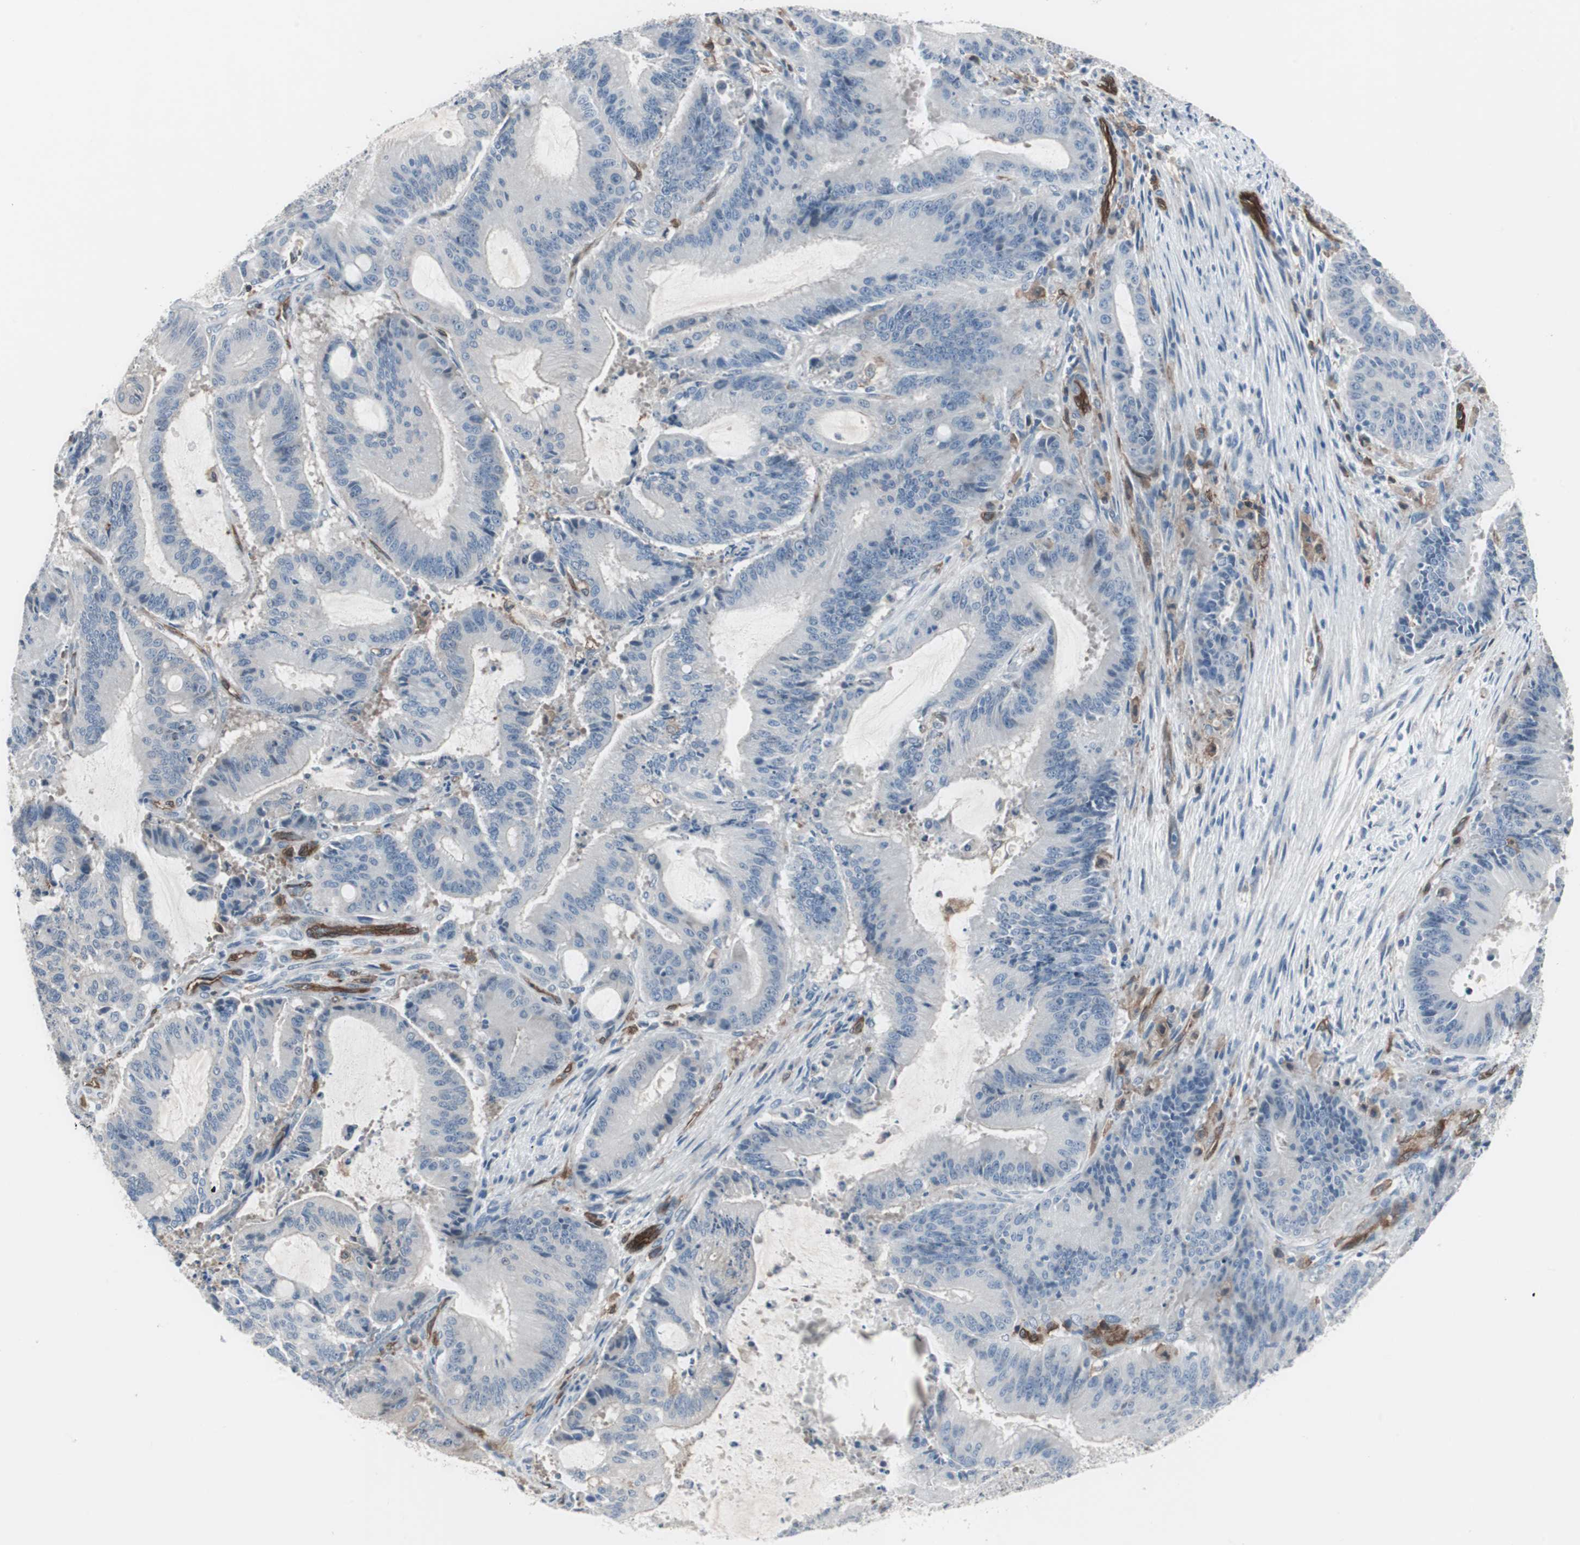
{"staining": {"intensity": "negative", "quantity": "none", "location": "none"}, "tissue": "liver cancer", "cell_type": "Tumor cells", "image_type": "cancer", "snomed": [{"axis": "morphology", "description": "Cholangiocarcinoma"}, {"axis": "topography", "description": "Liver"}], "caption": "The histopathology image shows no significant staining in tumor cells of cholangiocarcinoma (liver).", "gene": "SWAP70", "patient": {"sex": "female", "age": 73}}